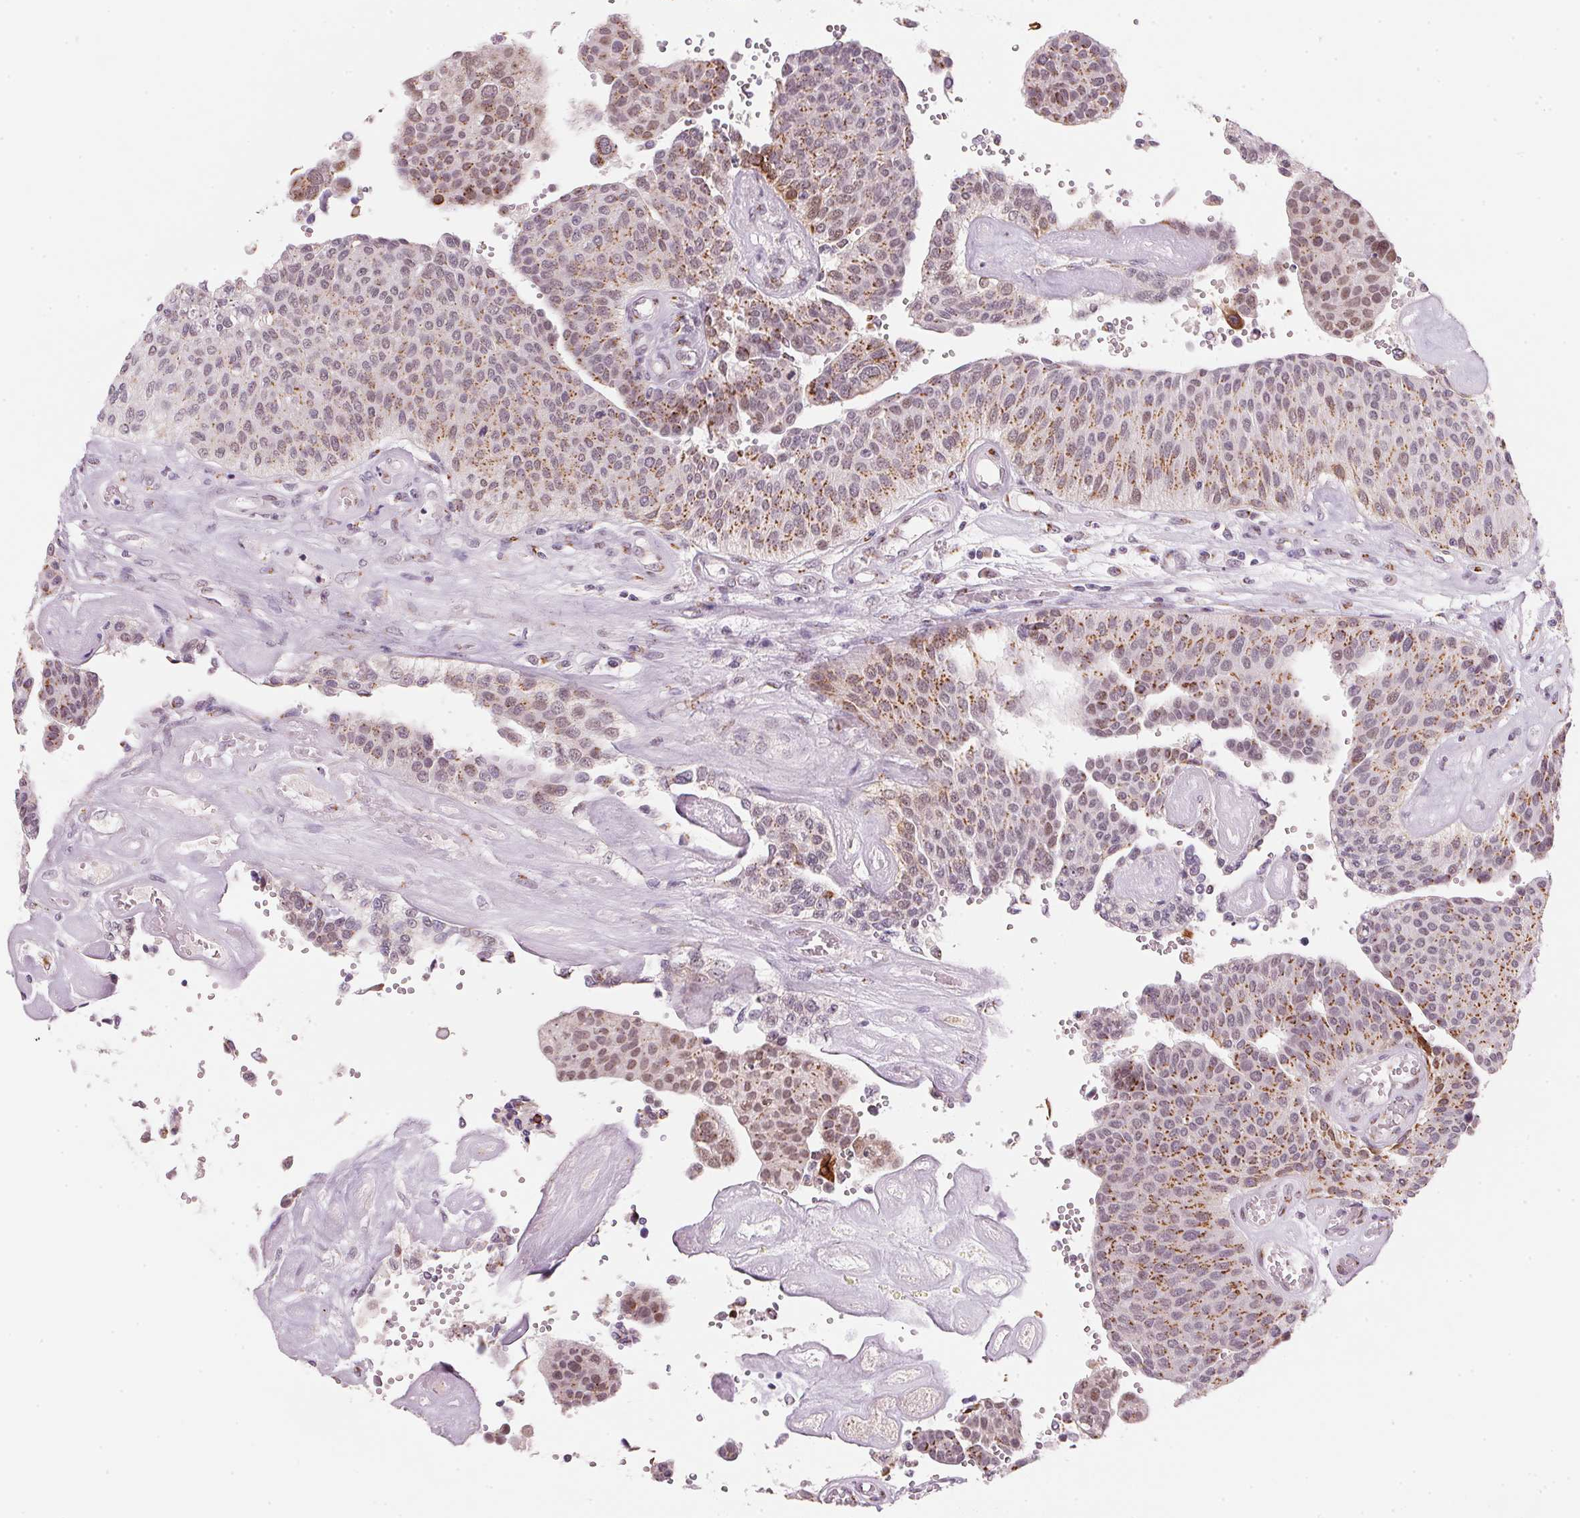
{"staining": {"intensity": "moderate", "quantity": ">75%", "location": "cytoplasmic/membranous"}, "tissue": "urothelial cancer", "cell_type": "Tumor cells", "image_type": "cancer", "snomed": [{"axis": "morphology", "description": "Urothelial carcinoma, NOS"}, {"axis": "topography", "description": "Urinary bladder"}], "caption": "DAB (3,3'-diaminobenzidine) immunohistochemical staining of human urothelial cancer exhibits moderate cytoplasmic/membranous protein staining in approximately >75% of tumor cells.", "gene": "RAB22A", "patient": {"sex": "male", "age": 55}}